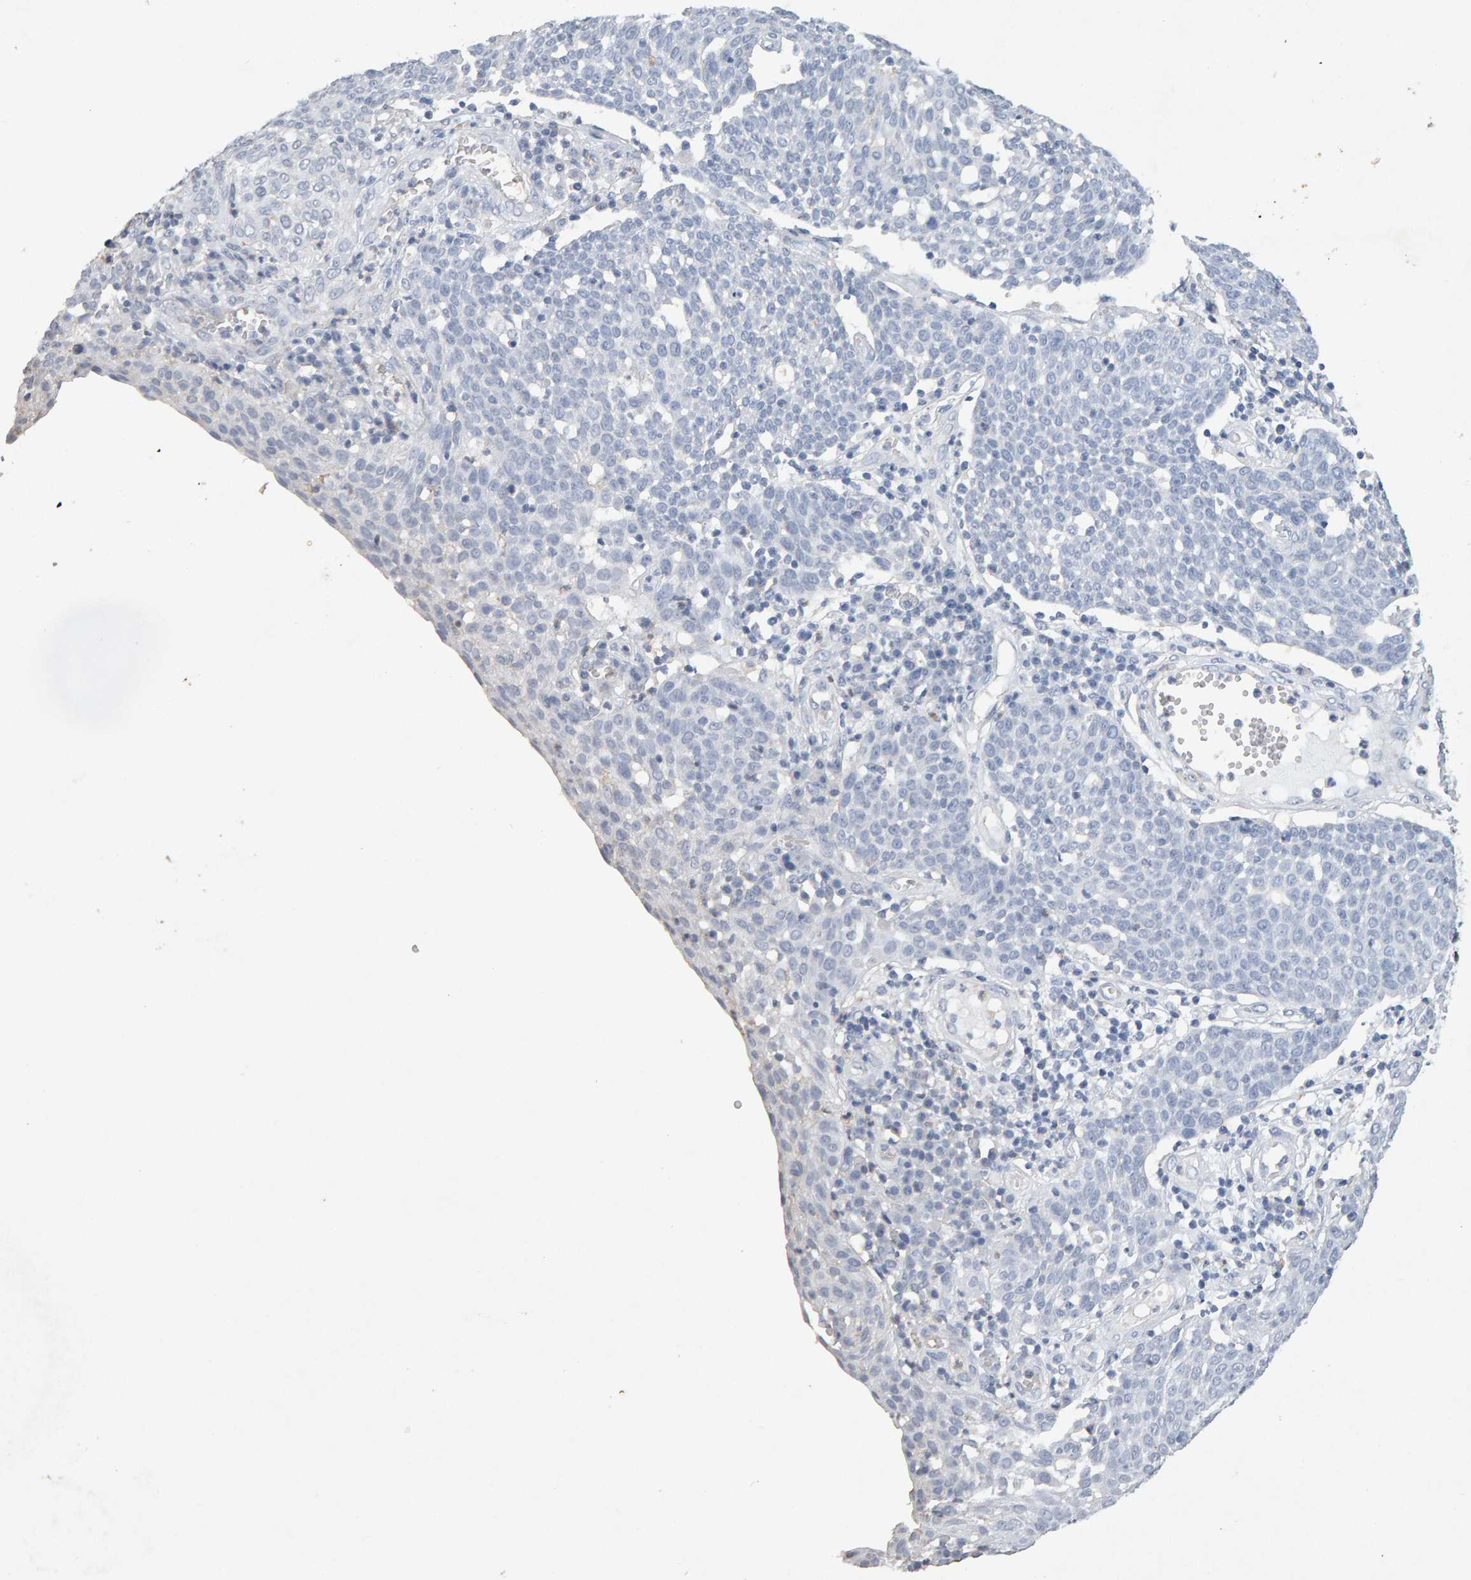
{"staining": {"intensity": "negative", "quantity": "none", "location": "none"}, "tissue": "cervical cancer", "cell_type": "Tumor cells", "image_type": "cancer", "snomed": [{"axis": "morphology", "description": "Squamous cell carcinoma, NOS"}, {"axis": "topography", "description": "Cervix"}], "caption": "The IHC micrograph has no significant expression in tumor cells of squamous cell carcinoma (cervical) tissue.", "gene": "PTPRM", "patient": {"sex": "female", "age": 34}}